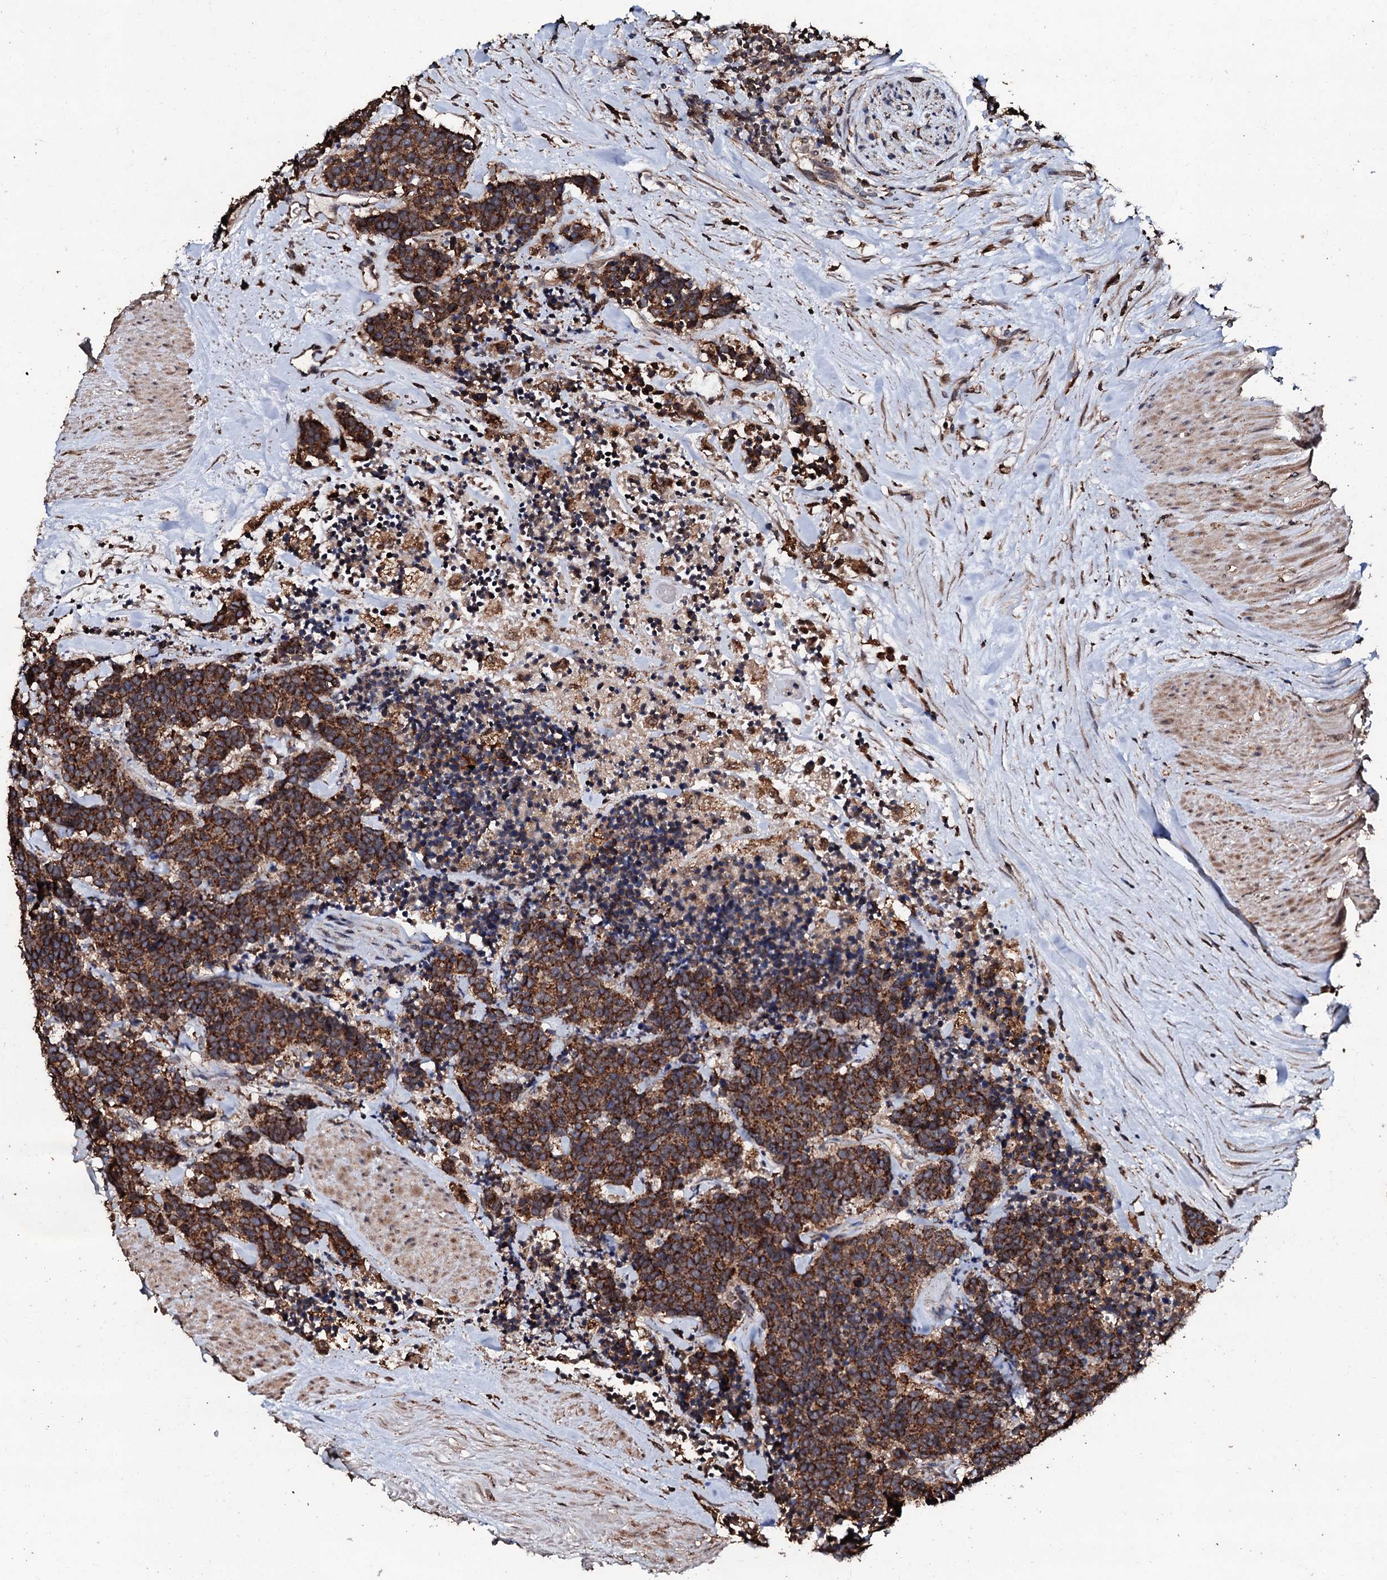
{"staining": {"intensity": "strong", "quantity": ">75%", "location": "cytoplasmic/membranous"}, "tissue": "carcinoid", "cell_type": "Tumor cells", "image_type": "cancer", "snomed": [{"axis": "morphology", "description": "Carcinoma, NOS"}, {"axis": "morphology", "description": "Carcinoid, malignant, NOS"}, {"axis": "topography", "description": "Urinary bladder"}], "caption": "Tumor cells display high levels of strong cytoplasmic/membranous expression in approximately >75% of cells in carcinoma.", "gene": "SDHAF2", "patient": {"sex": "male", "age": 57}}